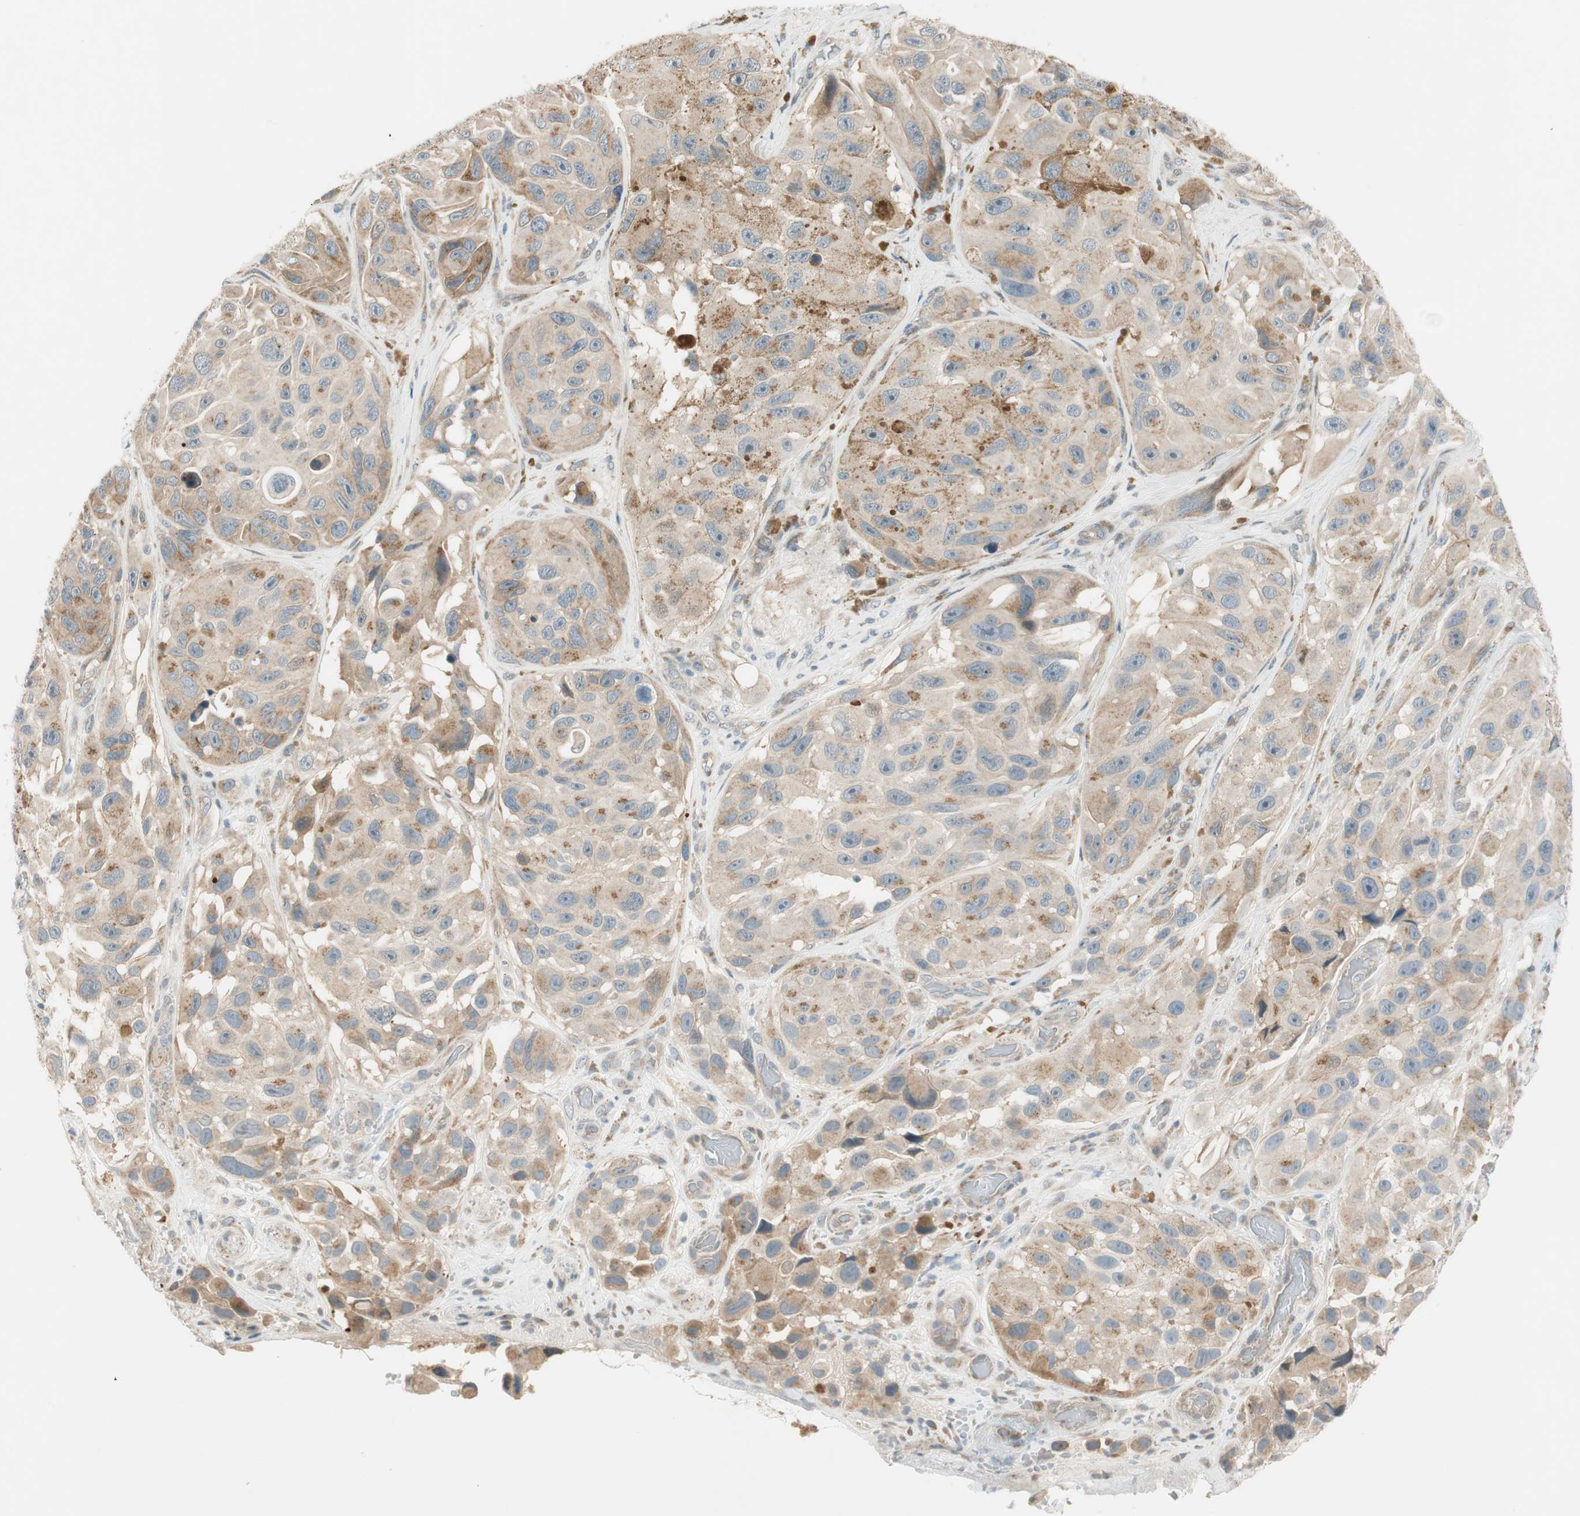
{"staining": {"intensity": "weak", "quantity": ">75%", "location": "cytoplasmic/membranous"}, "tissue": "melanoma", "cell_type": "Tumor cells", "image_type": "cancer", "snomed": [{"axis": "morphology", "description": "Malignant melanoma, NOS"}, {"axis": "topography", "description": "Skin"}], "caption": "A photomicrograph of melanoma stained for a protein displays weak cytoplasmic/membranous brown staining in tumor cells.", "gene": "CGRRF1", "patient": {"sex": "female", "age": 73}}